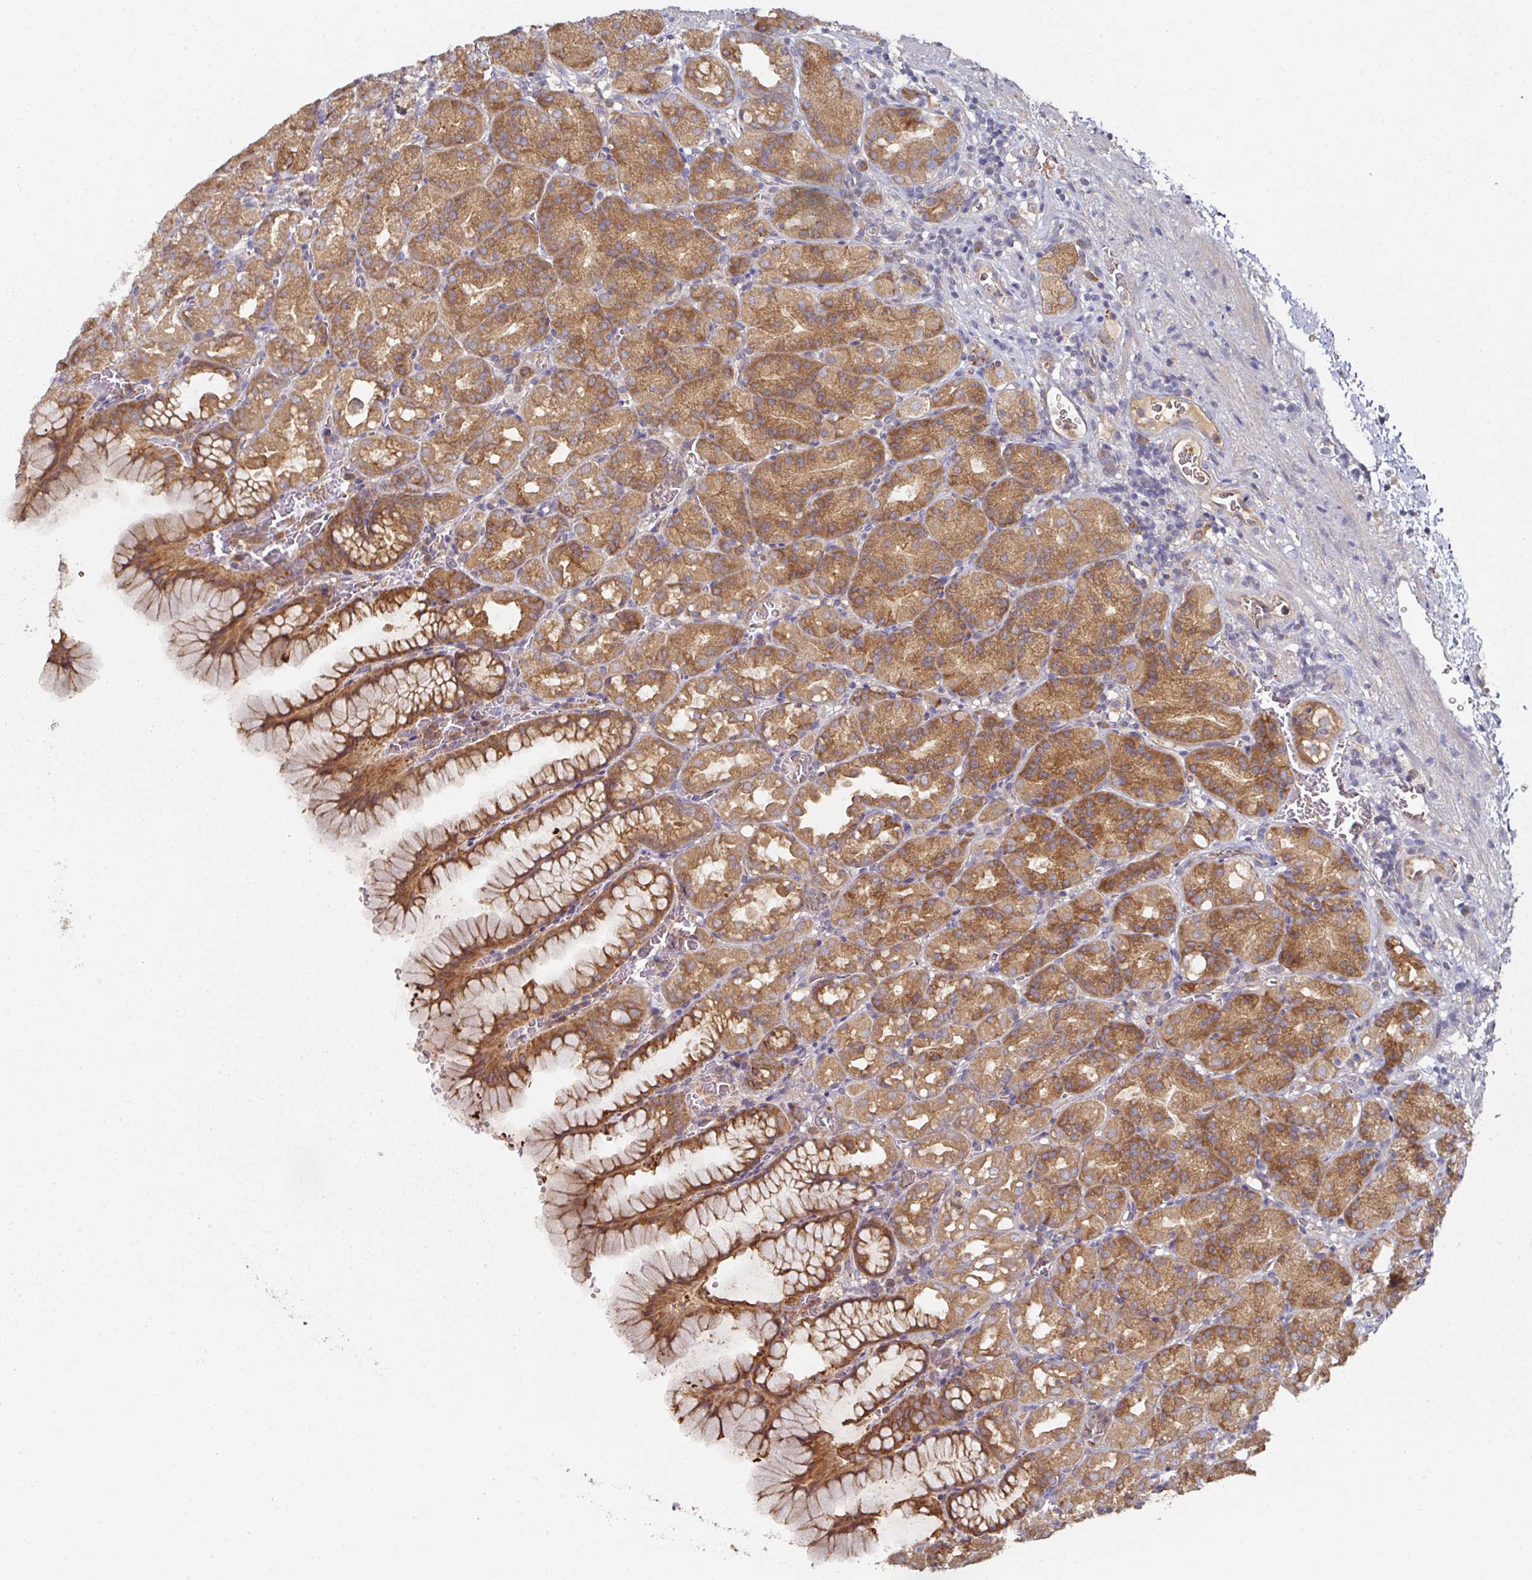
{"staining": {"intensity": "moderate", "quantity": ">75%", "location": "cytoplasmic/membranous"}, "tissue": "stomach", "cell_type": "Glandular cells", "image_type": "normal", "snomed": [{"axis": "morphology", "description": "Normal tissue, NOS"}, {"axis": "topography", "description": "Stomach, upper"}], "caption": "IHC (DAB) staining of benign stomach reveals moderate cytoplasmic/membranous protein staining in approximately >75% of glandular cells.", "gene": "CEP95", "patient": {"sex": "female", "age": 81}}